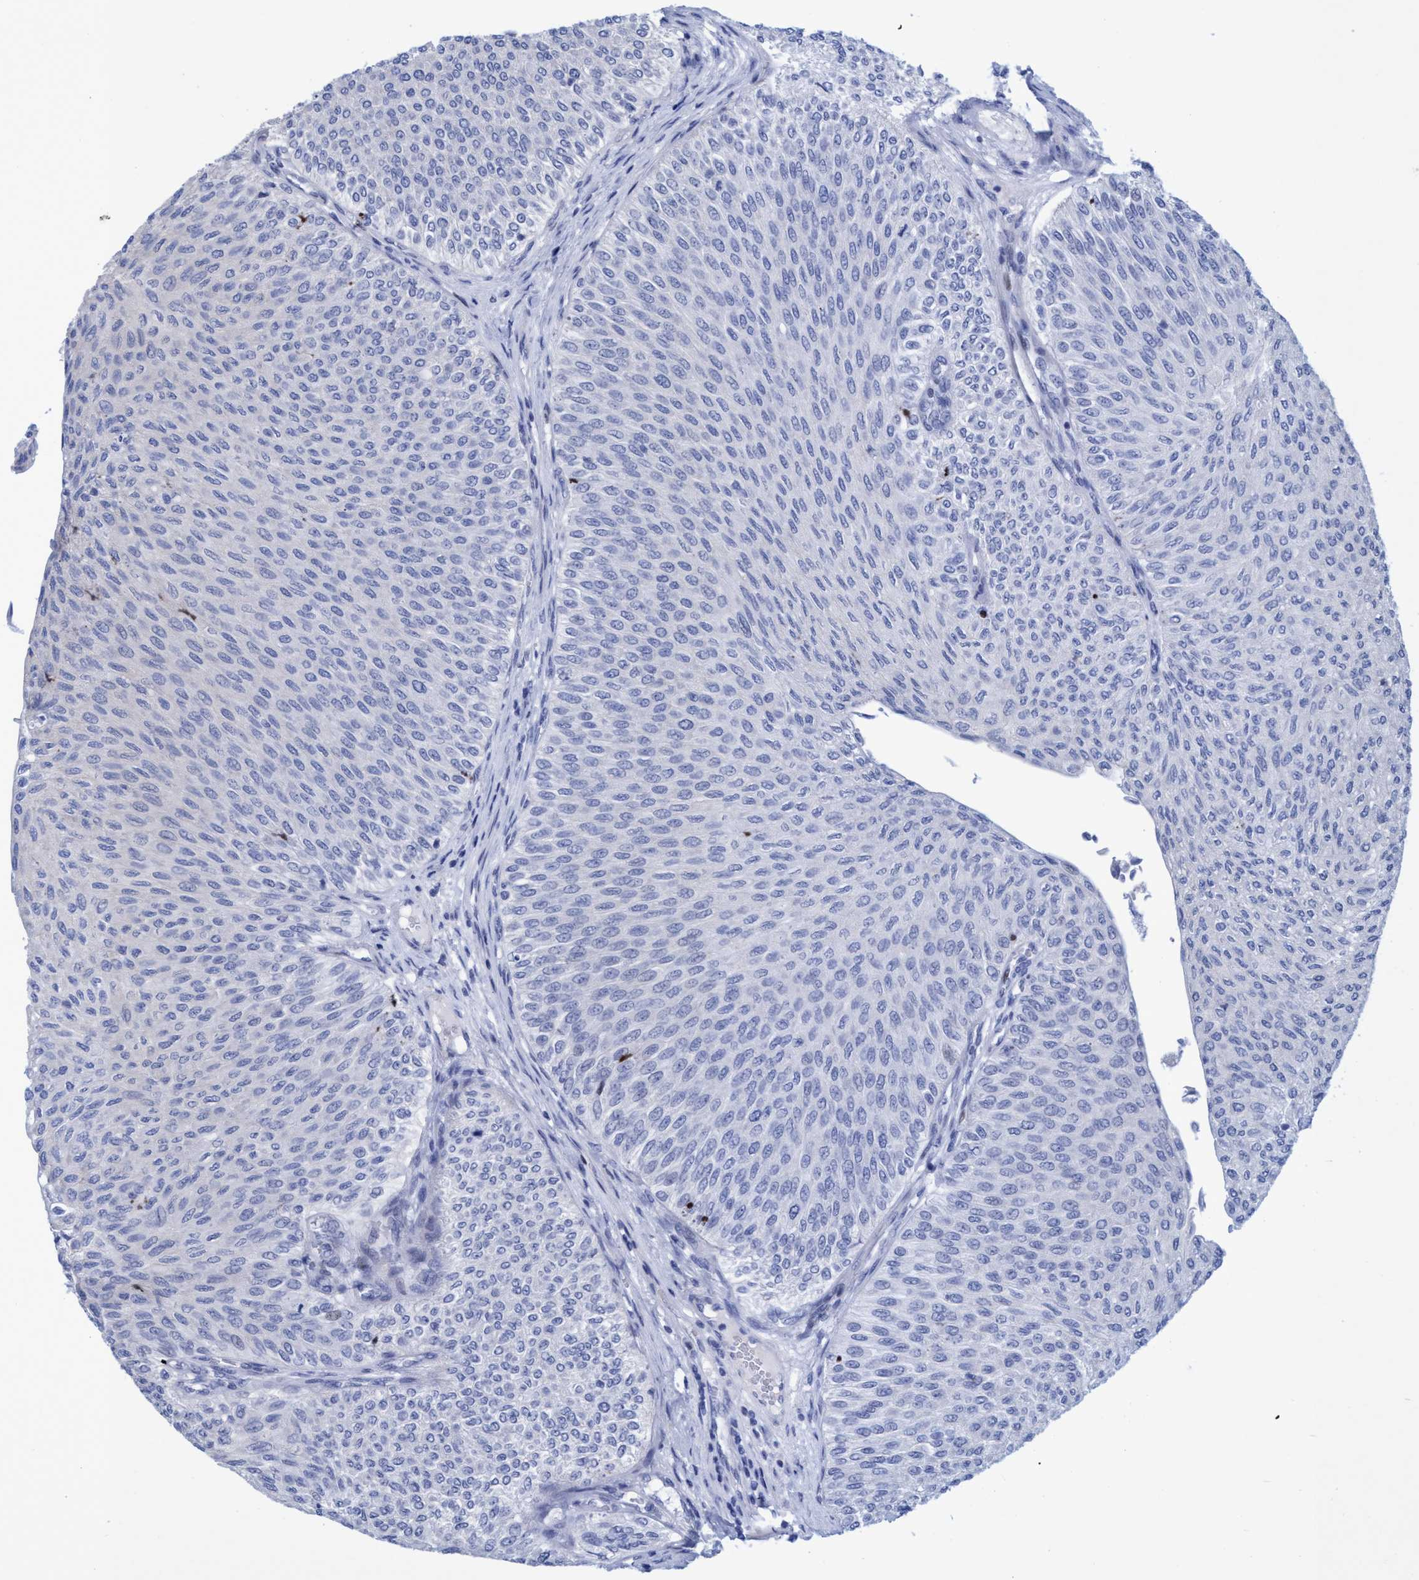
{"staining": {"intensity": "negative", "quantity": "none", "location": "none"}, "tissue": "urothelial cancer", "cell_type": "Tumor cells", "image_type": "cancer", "snomed": [{"axis": "morphology", "description": "Urothelial carcinoma, Low grade"}, {"axis": "topography", "description": "Urinary bladder"}], "caption": "The histopathology image shows no significant staining in tumor cells of urothelial carcinoma (low-grade).", "gene": "R3HCC1", "patient": {"sex": "male", "age": 78}}